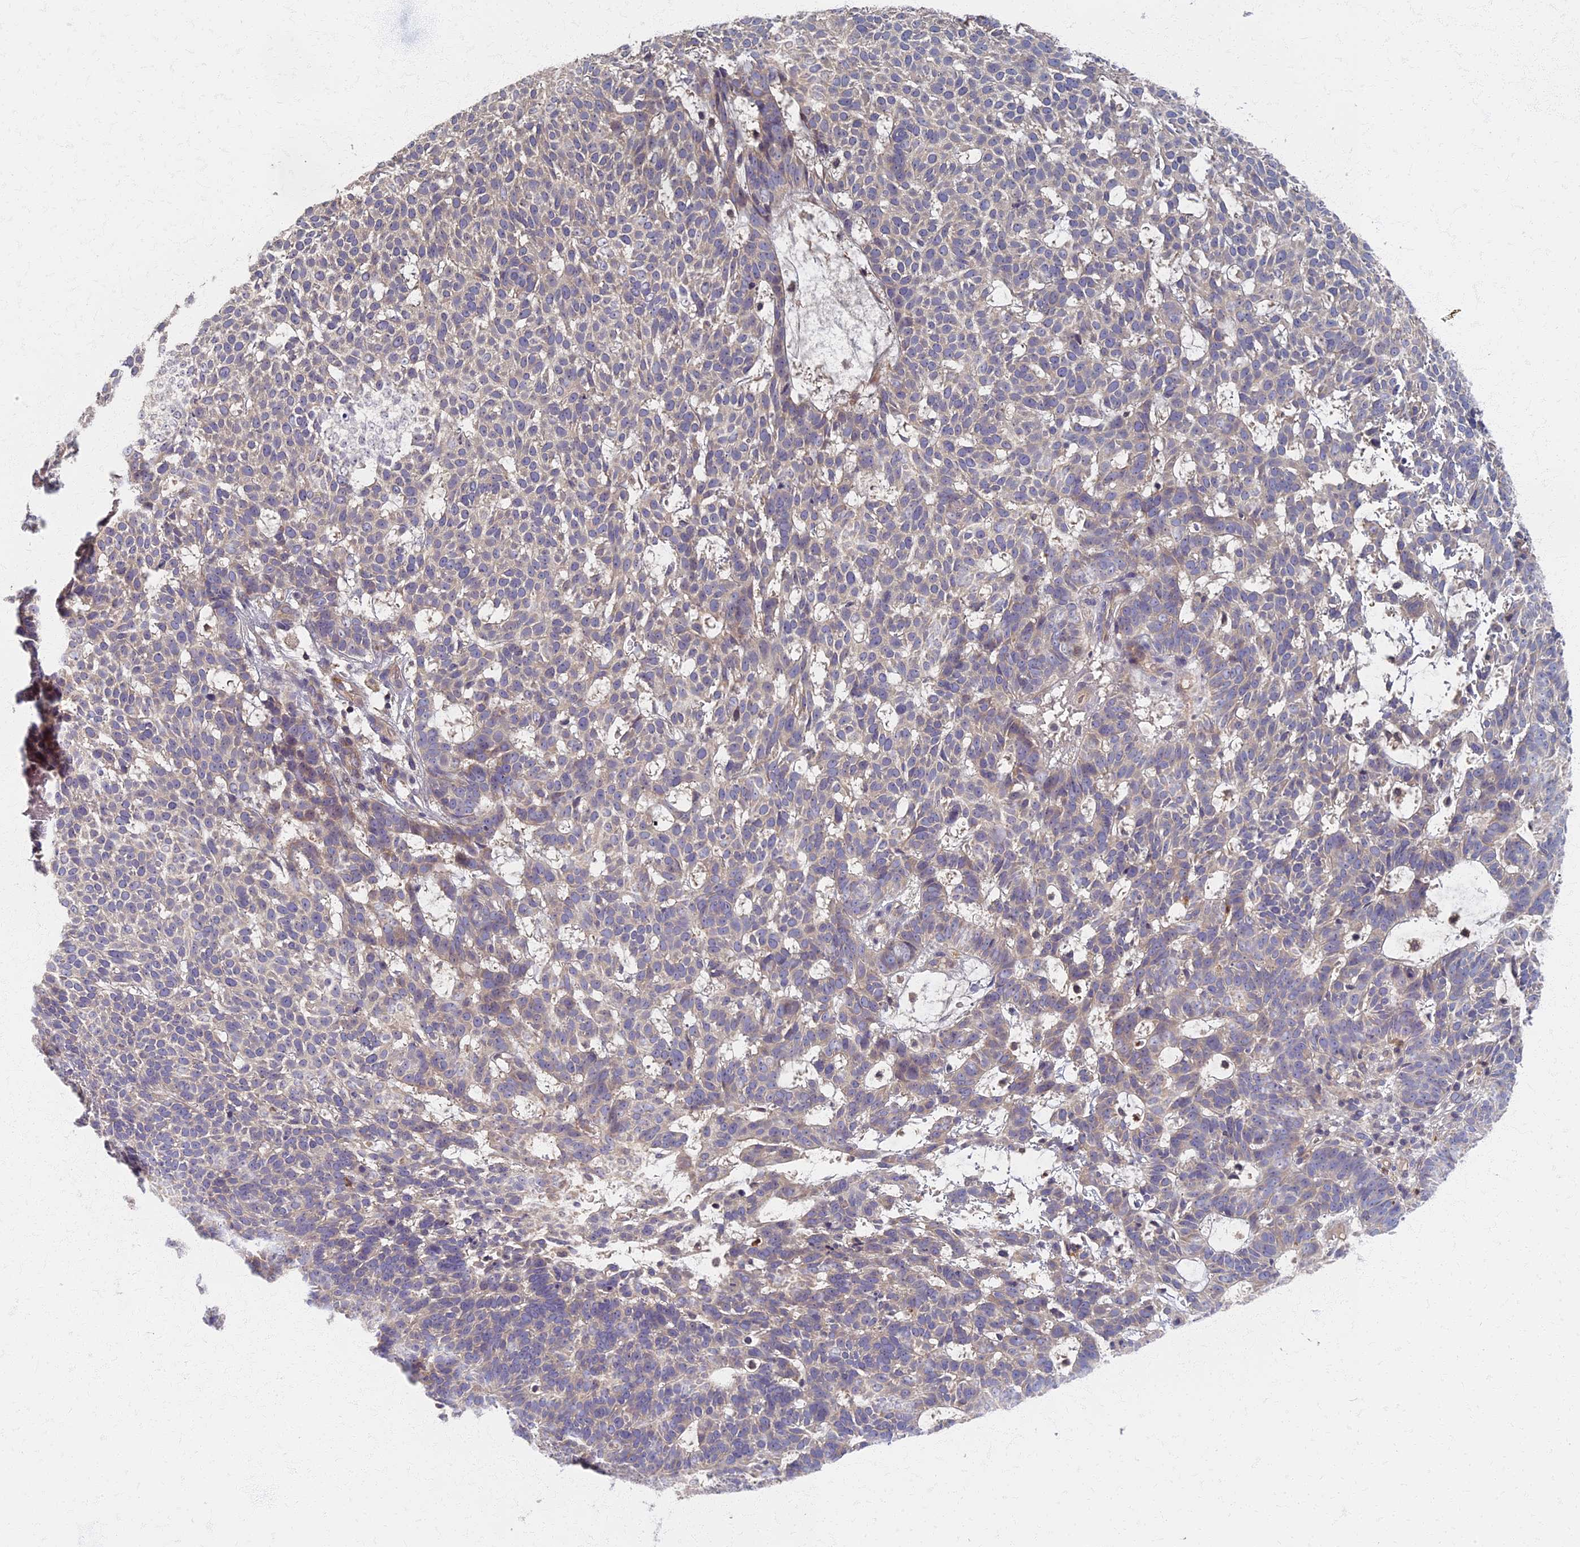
{"staining": {"intensity": "negative", "quantity": "none", "location": "none"}, "tissue": "skin cancer", "cell_type": "Tumor cells", "image_type": "cancer", "snomed": [{"axis": "morphology", "description": "Basal cell carcinoma"}, {"axis": "topography", "description": "Skin"}], "caption": "This is an immunohistochemistry photomicrograph of skin cancer. There is no expression in tumor cells.", "gene": "AP4E1", "patient": {"sex": "female", "age": 78}}